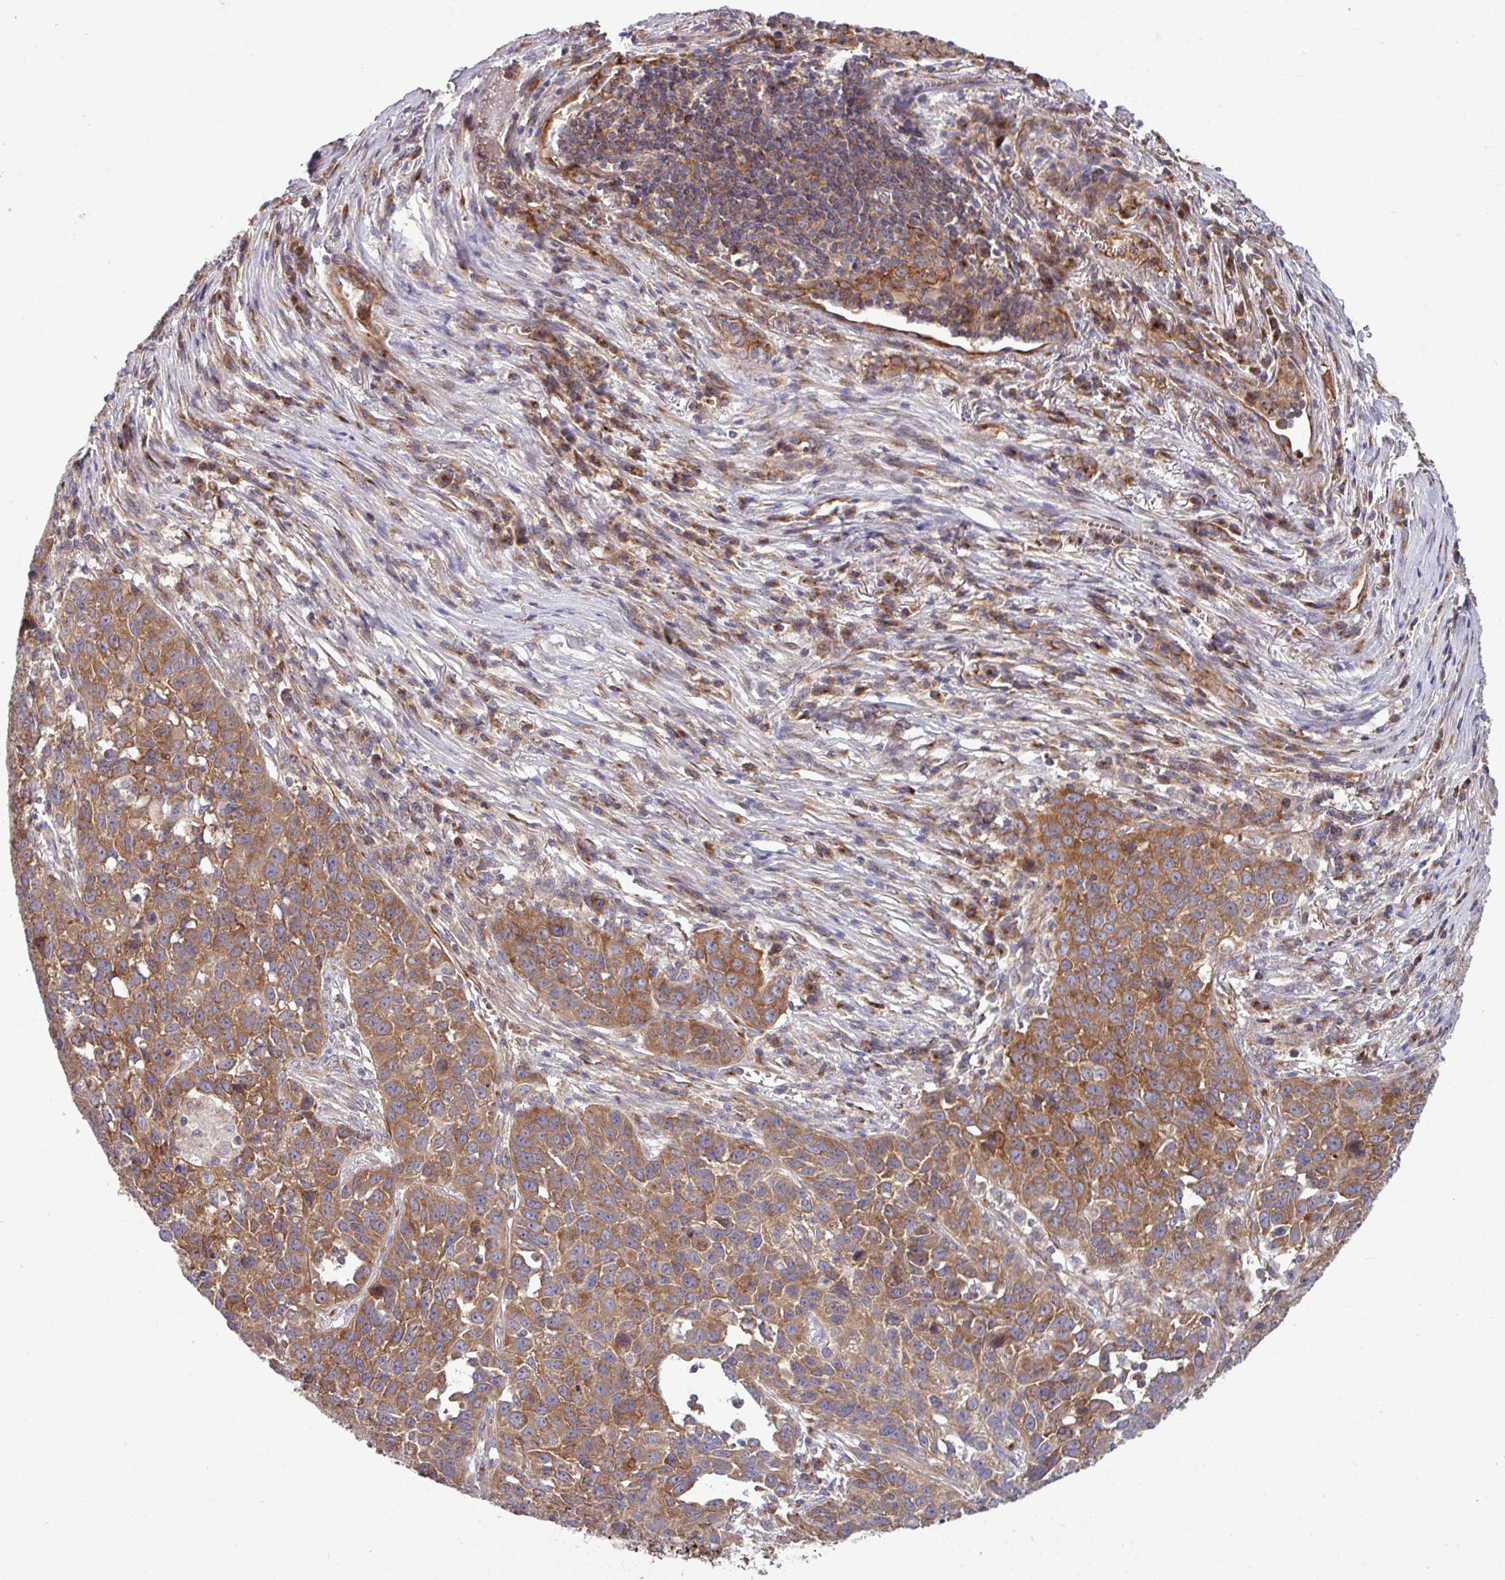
{"staining": {"intensity": "moderate", "quantity": ">75%", "location": "cytoplasmic/membranous"}, "tissue": "lung cancer", "cell_type": "Tumor cells", "image_type": "cancer", "snomed": [{"axis": "morphology", "description": "Squamous cell carcinoma, NOS"}, {"axis": "topography", "description": "Lung"}], "caption": "Immunohistochemical staining of human squamous cell carcinoma (lung) exhibits moderate cytoplasmic/membranous protein staining in about >75% of tumor cells.", "gene": "LSM12", "patient": {"sex": "male", "age": 76}}